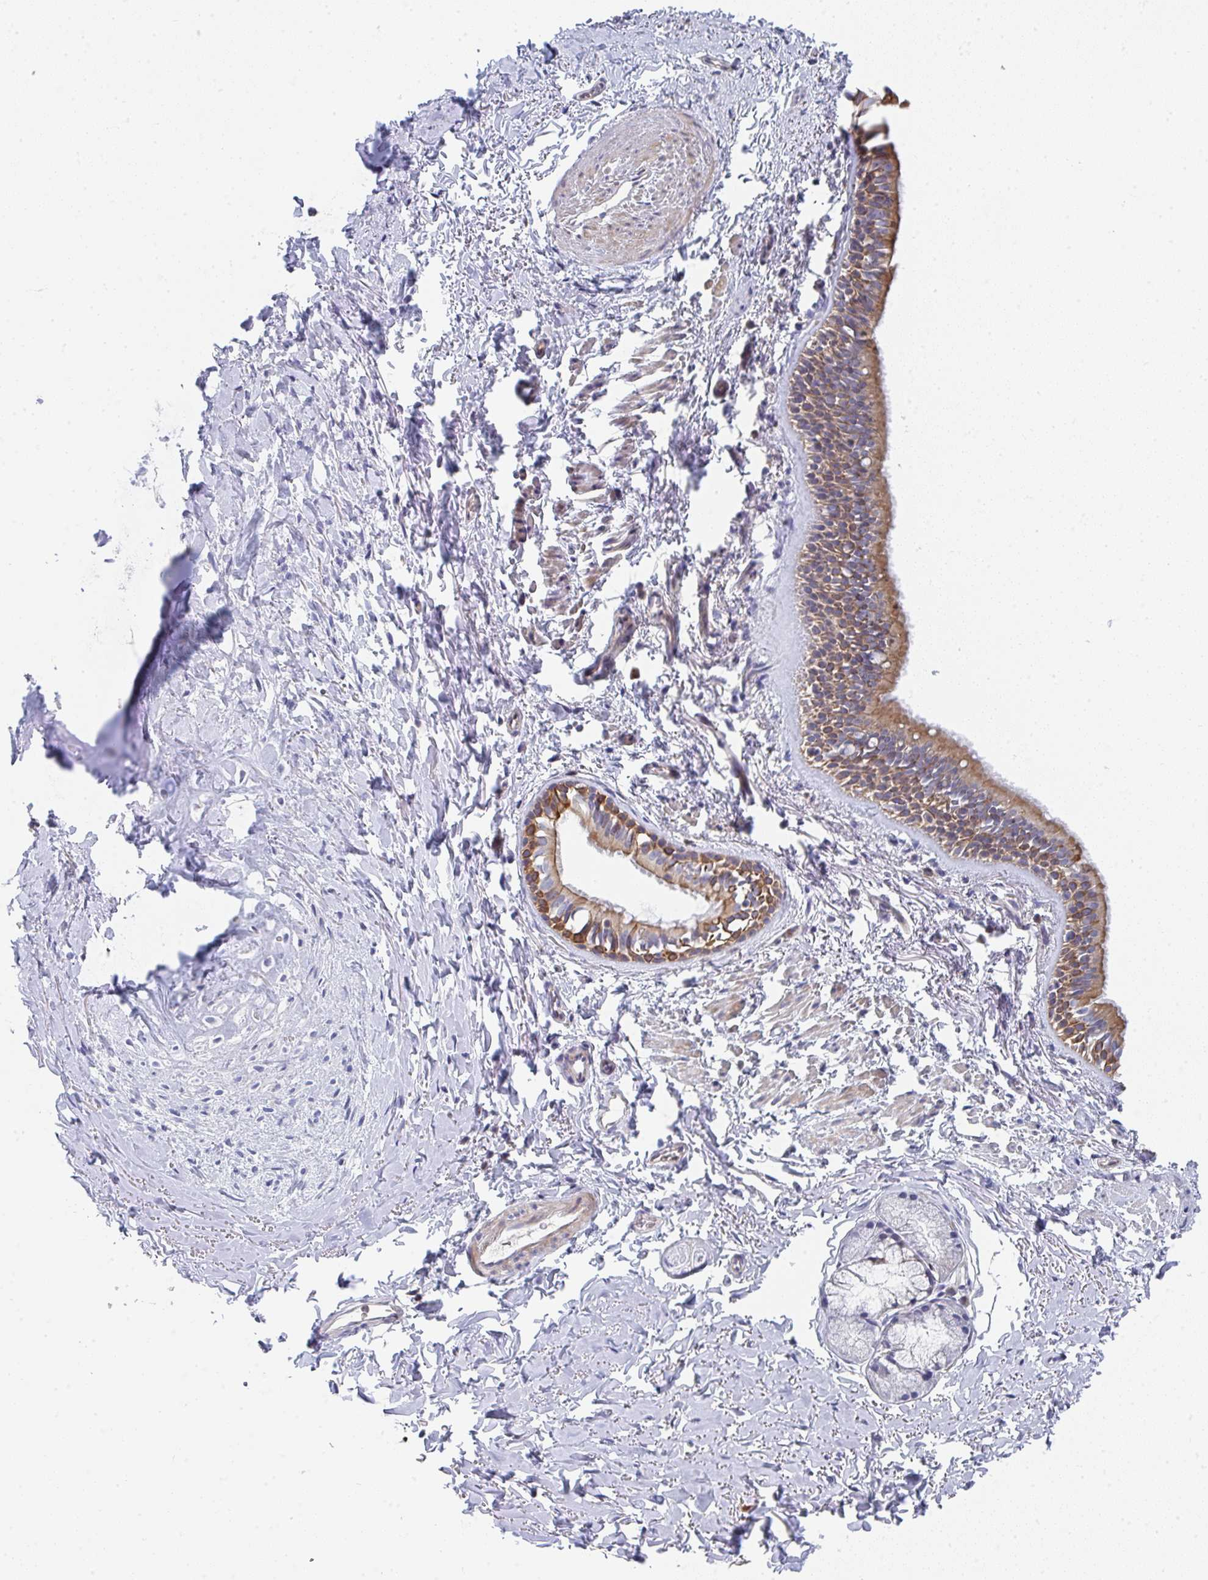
{"staining": {"intensity": "moderate", "quantity": ">75%", "location": "cytoplasmic/membranous"}, "tissue": "bronchus", "cell_type": "Respiratory epithelial cells", "image_type": "normal", "snomed": [{"axis": "morphology", "description": "Normal tissue, NOS"}, {"axis": "topography", "description": "Lymph node"}, {"axis": "topography", "description": "Cartilage tissue"}, {"axis": "topography", "description": "Bronchus"}], "caption": "This histopathology image exhibits immunohistochemistry staining of benign bronchus, with medium moderate cytoplasmic/membranous staining in about >75% of respiratory epithelial cells.", "gene": "KLHL33", "patient": {"sex": "female", "age": 70}}